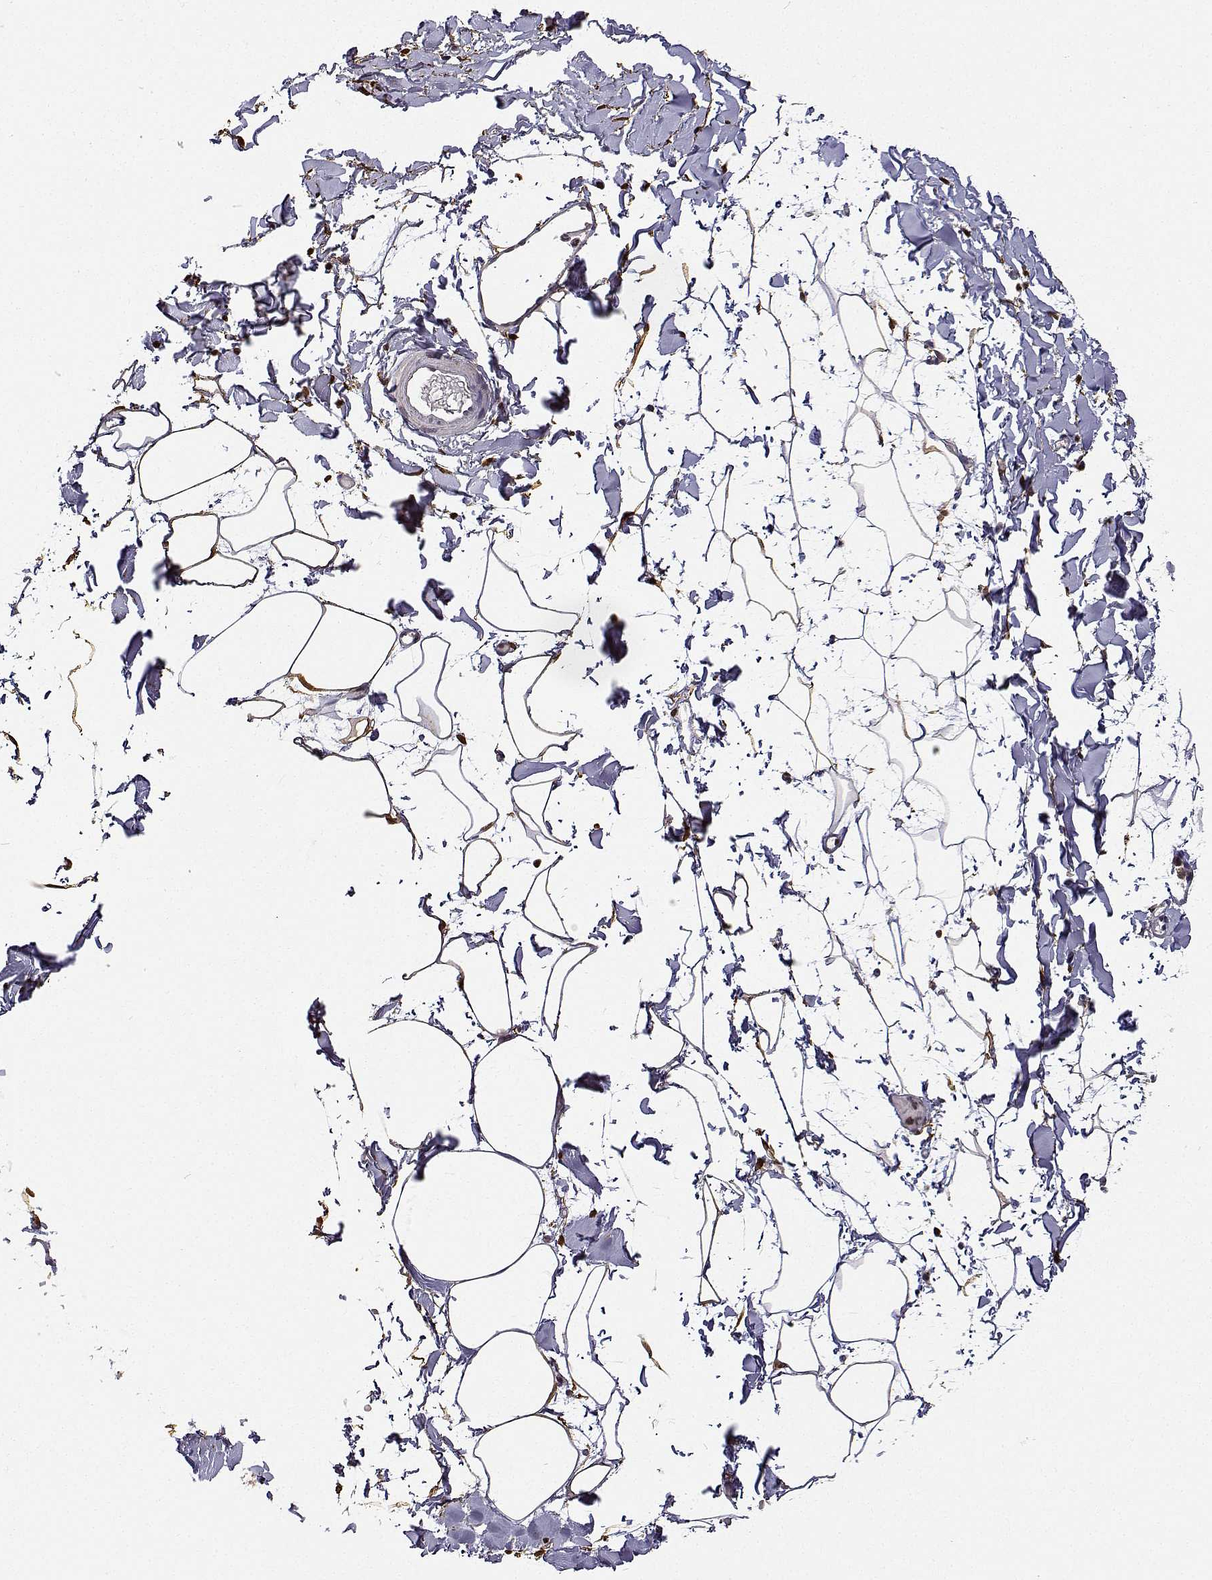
{"staining": {"intensity": "strong", "quantity": ">75%", "location": "nuclear"}, "tissue": "adipose tissue", "cell_type": "Adipocytes", "image_type": "normal", "snomed": [{"axis": "morphology", "description": "Normal tissue, NOS"}, {"axis": "topography", "description": "Gallbladder"}, {"axis": "topography", "description": "Peripheral nerve tissue"}], "caption": "IHC image of unremarkable adipose tissue: human adipose tissue stained using IHC shows high levels of strong protein expression localized specifically in the nuclear of adipocytes, appearing as a nuclear brown color.", "gene": "PHGDH", "patient": {"sex": "female", "age": 45}}